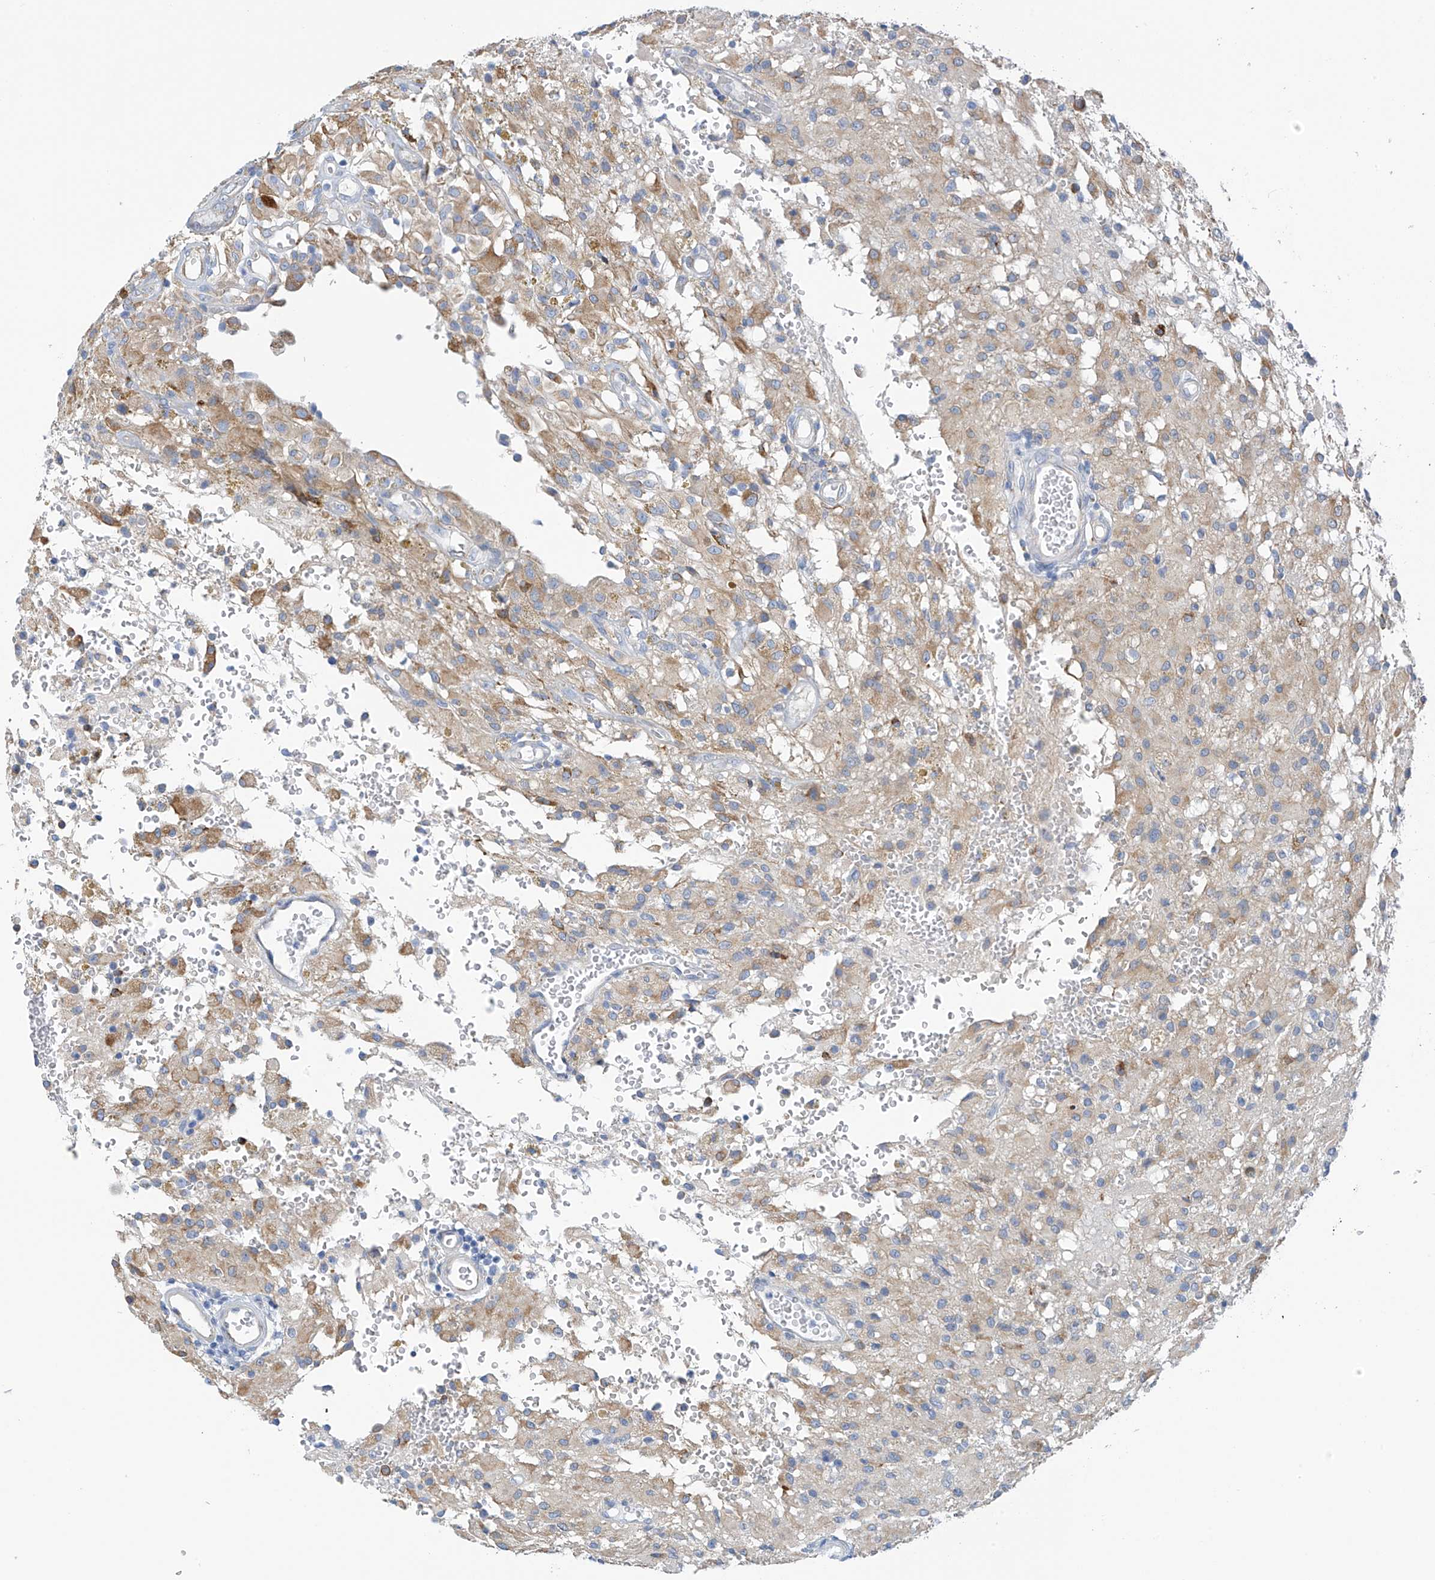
{"staining": {"intensity": "weak", "quantity": "25%-75%", "location": "cytoplasmic/membranous"}, "tissue": "glioma", "cell_type": "Tumor cells", "image_type": "cancer", "snomed": [{"axis": "morphology", "description": "Glioma, malignant, High grade"}, {"axis": "topography", "description": "Brain"}], "caption": "Immunohistochemistry (IHC) of human malignant glioma (high-grade) demonstrates low levels of weak cytoplasmic/membranous positivity in approximately 25%-75% of tumor cells.", "gene": "RCN2", "patient": {"sex": "female", "age": 59}}